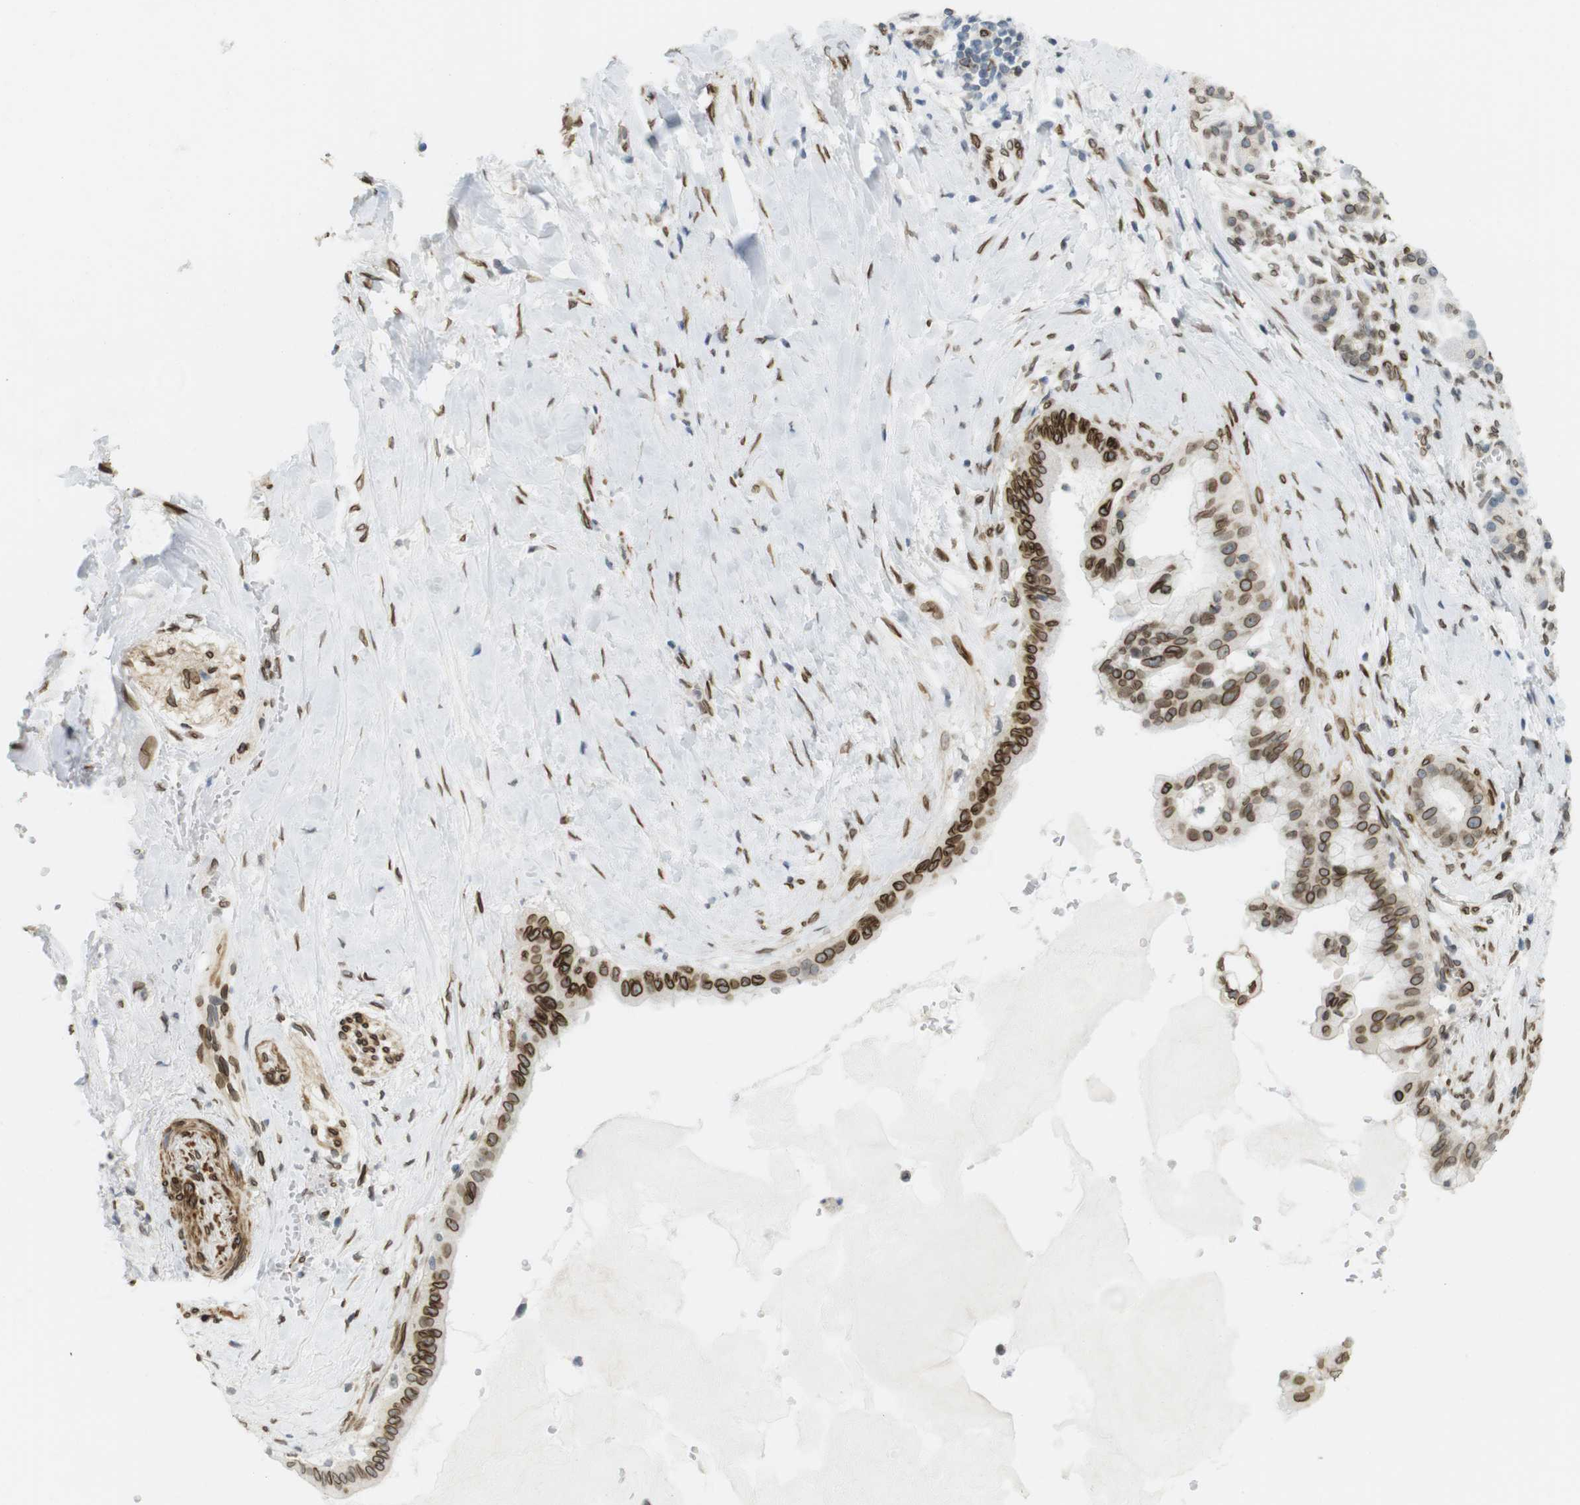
{"staining": {"intensity": "strong", "quantity": ">75%", "location": "cytoplasmic/membranous,nuclear"}, "tissue": "pancreatic cancer", "cell_type": "Tumor cells", "image_type": "cancer", "snomed": [{"axis": "morphology", "description": "Adenocarcinoma, NOS"}, {"axis": "topography", "description": "Pancreas"}], "caption": "IHC (DAB (3,3'-diaminobenzidine)) staining of human pancreatic cancer (adenocarcinoma) reveals strong cytoplasmic/membranous and nuclear protein expression in approximately >75% of tumor cells.", "gene": "ARL6IP6", "patient": {"sex": "male", "age": 55}}